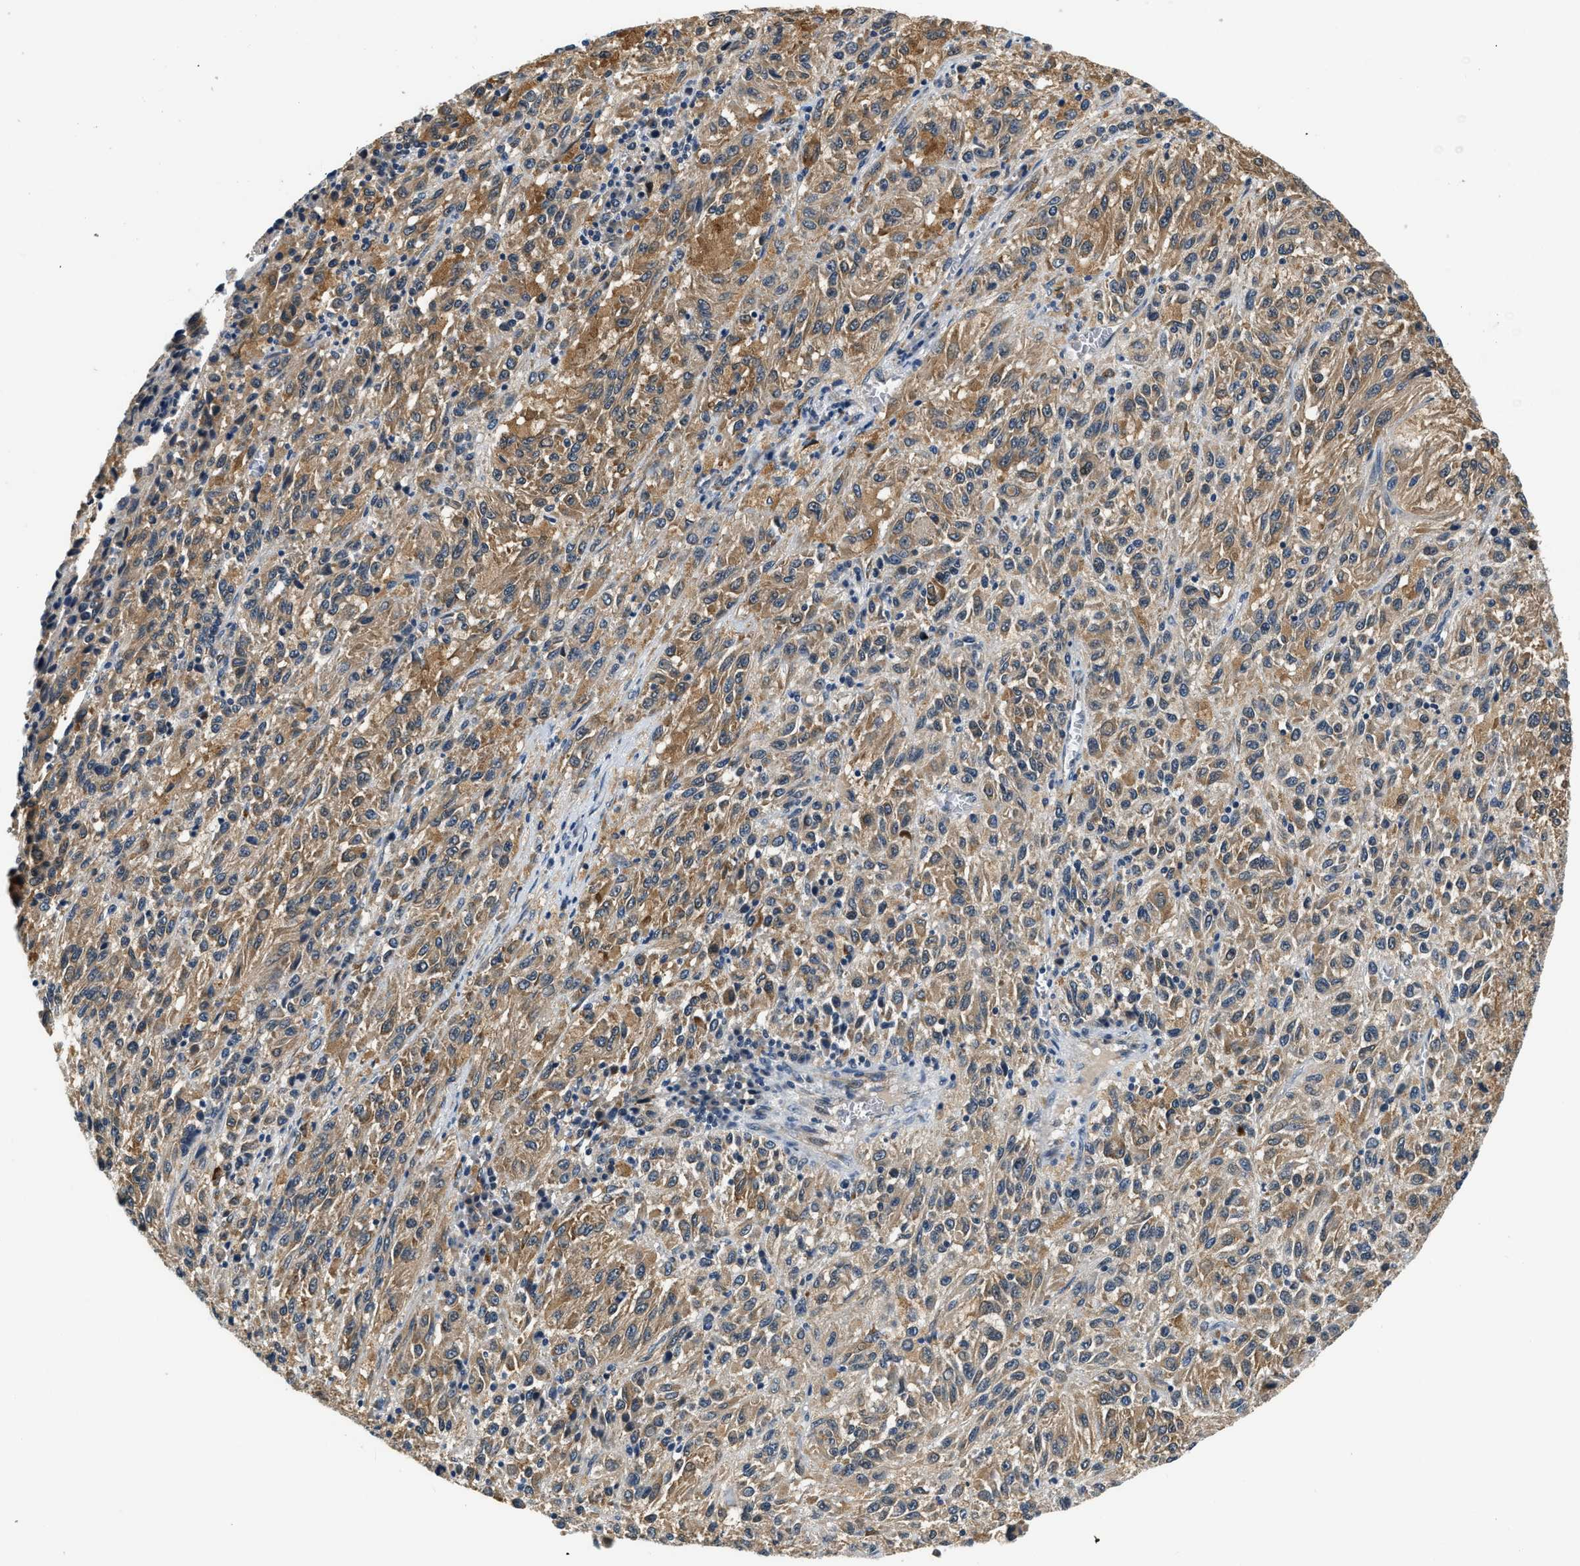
{"staining": {"intensity": "moderate", "quantity": ">75%", "location": "cytoplasmic/membranous"}, "tissue": "melanoma", "cell_type": "Tumor cells", "image_type": "cancer", "snomed": [{"axis": "morphology", "description": "Malignant melanoma, Metastatic site"}, {"axis": "topography", "description": "Lung"}], "caption": "This image demonstrates immunohistochemistry staining of melanoma, with medium moderate cytoplasmic/membranous expression in about >75% of tumor cells.", "gene": "YAE1", "patient": {"sex": "male", "age": 64}}